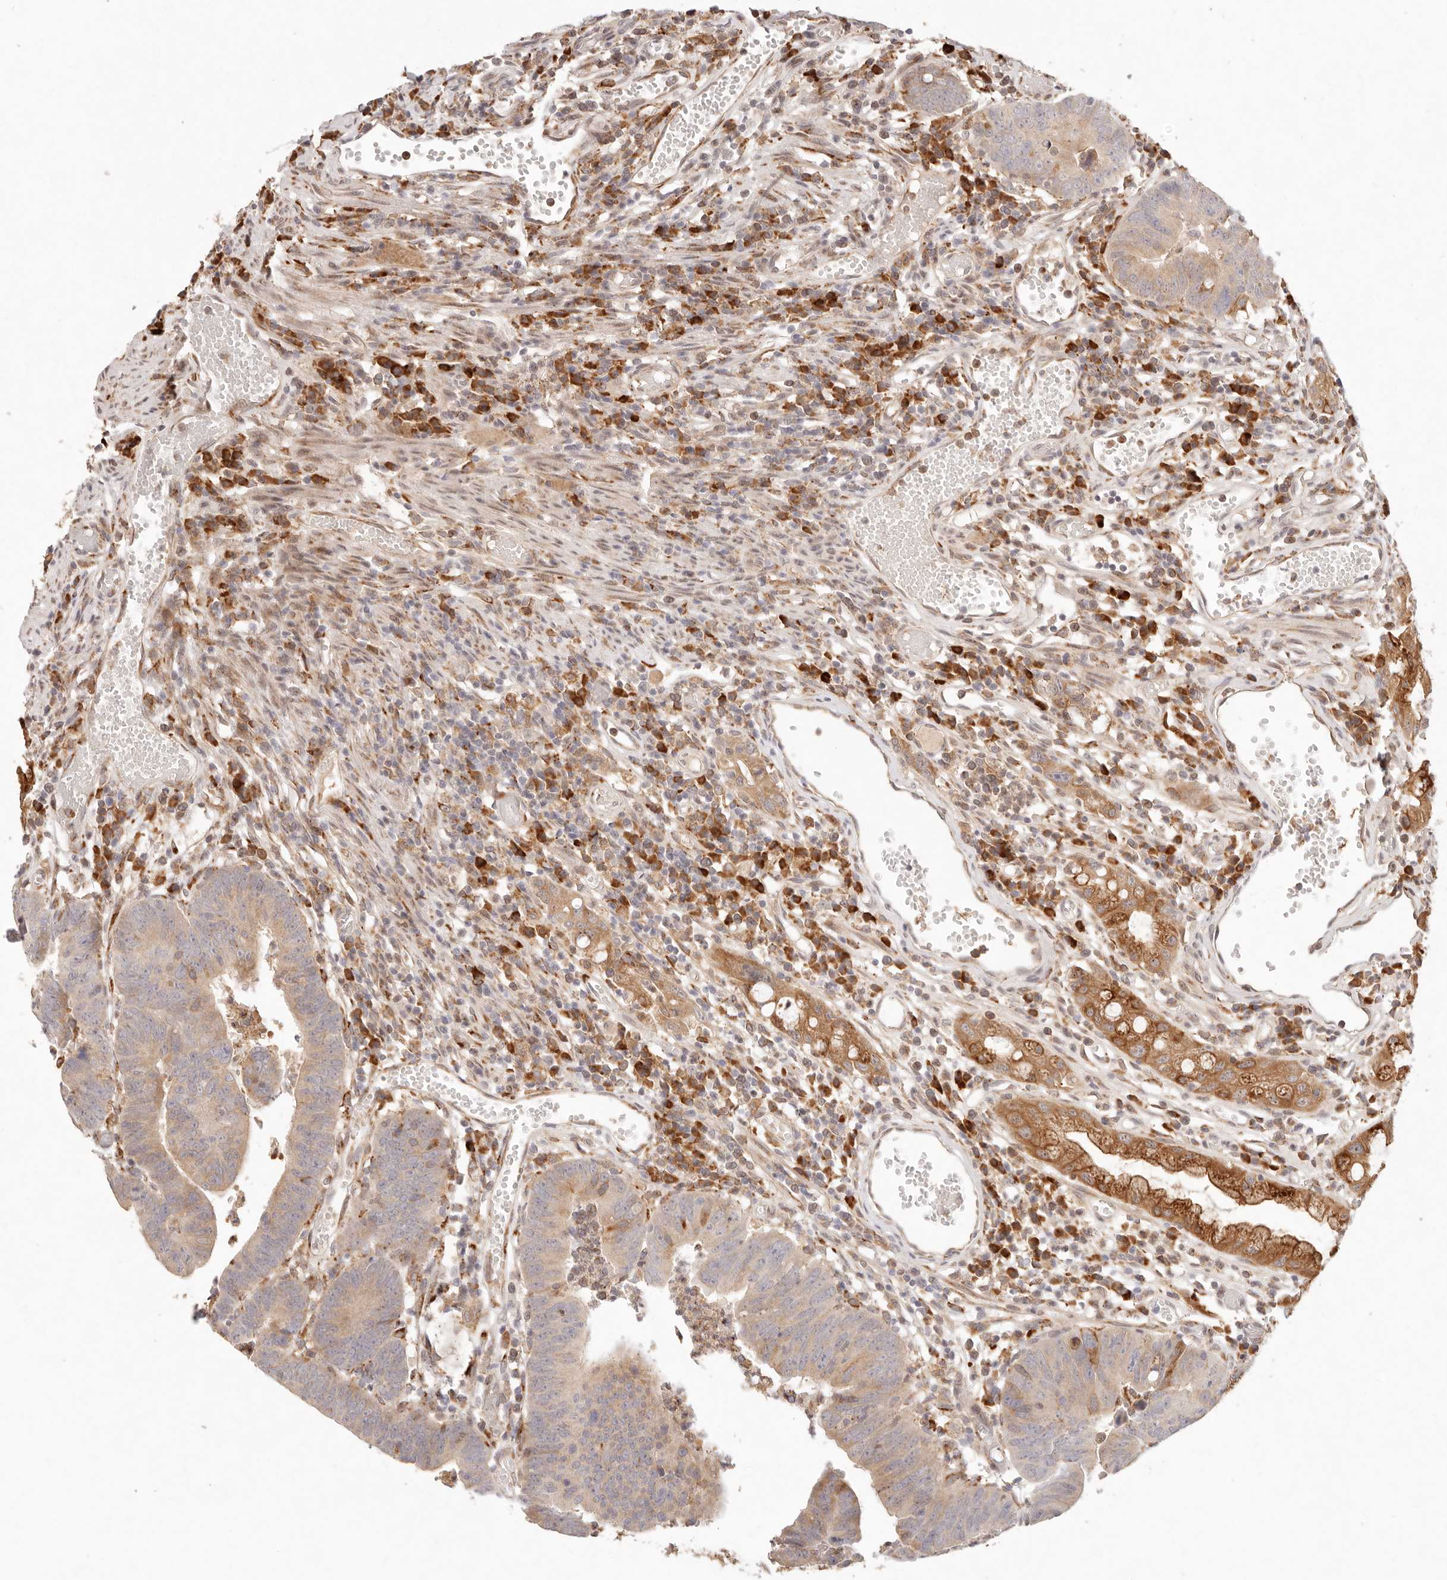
{"staining": {"intensity": "weak", "quantity": "25%-75%", "location": "cytoplasmic/membranous"}, "tissue": "colorectal cancer", "cell_type": "Tumor cells", "image_type": "cancer", "snomed": [{"axis": "morphology", "description": "Adenocarcinoma, NOS"}, {"axis": "topography", "description": "Rectum"}], "caption": "The histopathology image exhibits staining of colorectal adenocarcinoma, revealing weak cytoplasmic/membranous protein positivity (brown color) within tumor cells.", "gene": "C1orf127", "patient": {"sex": "female", "age": 65}}